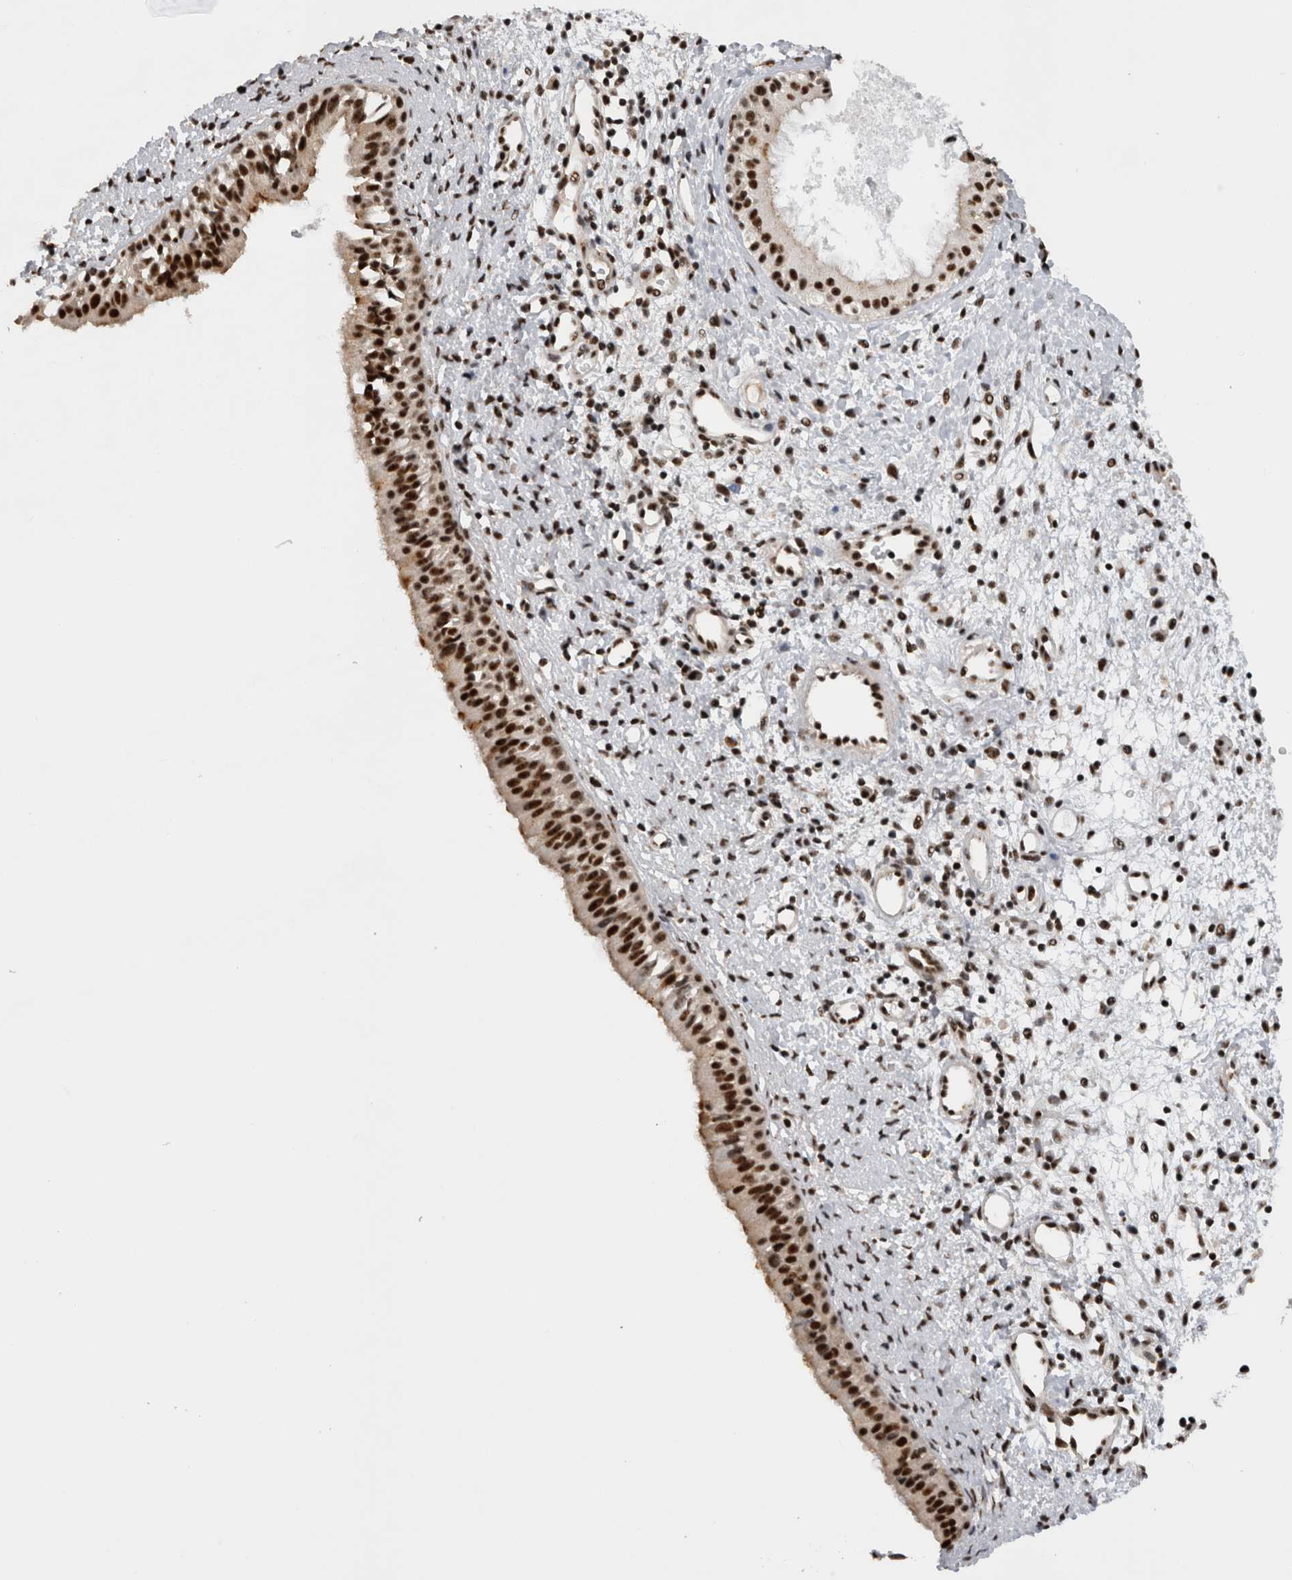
{"staining": {"intensity": "strong", "quantity": ">75%", "location": "nuclear"}, "tissue": "nasopharynx", "cell_type": "Respiratory epithelial cells", "image_type": "normal", "snomed": [{"axis": "morphology", "description": "Normal tissue, NOS"}, {"axis": "topography", "description": "Nasopharynx"}], "caption": "Immunohistochemistry micrograph of benign nasopharynx: nasopharynx stained using IHC exhibits high levels of strong protein expression localized specifically in the nuclear of respiratory epithelial cells, appearing as a nuclear brown color.", "gene": "CDK11A", "patient": {"sex": "male", "age": 22}}